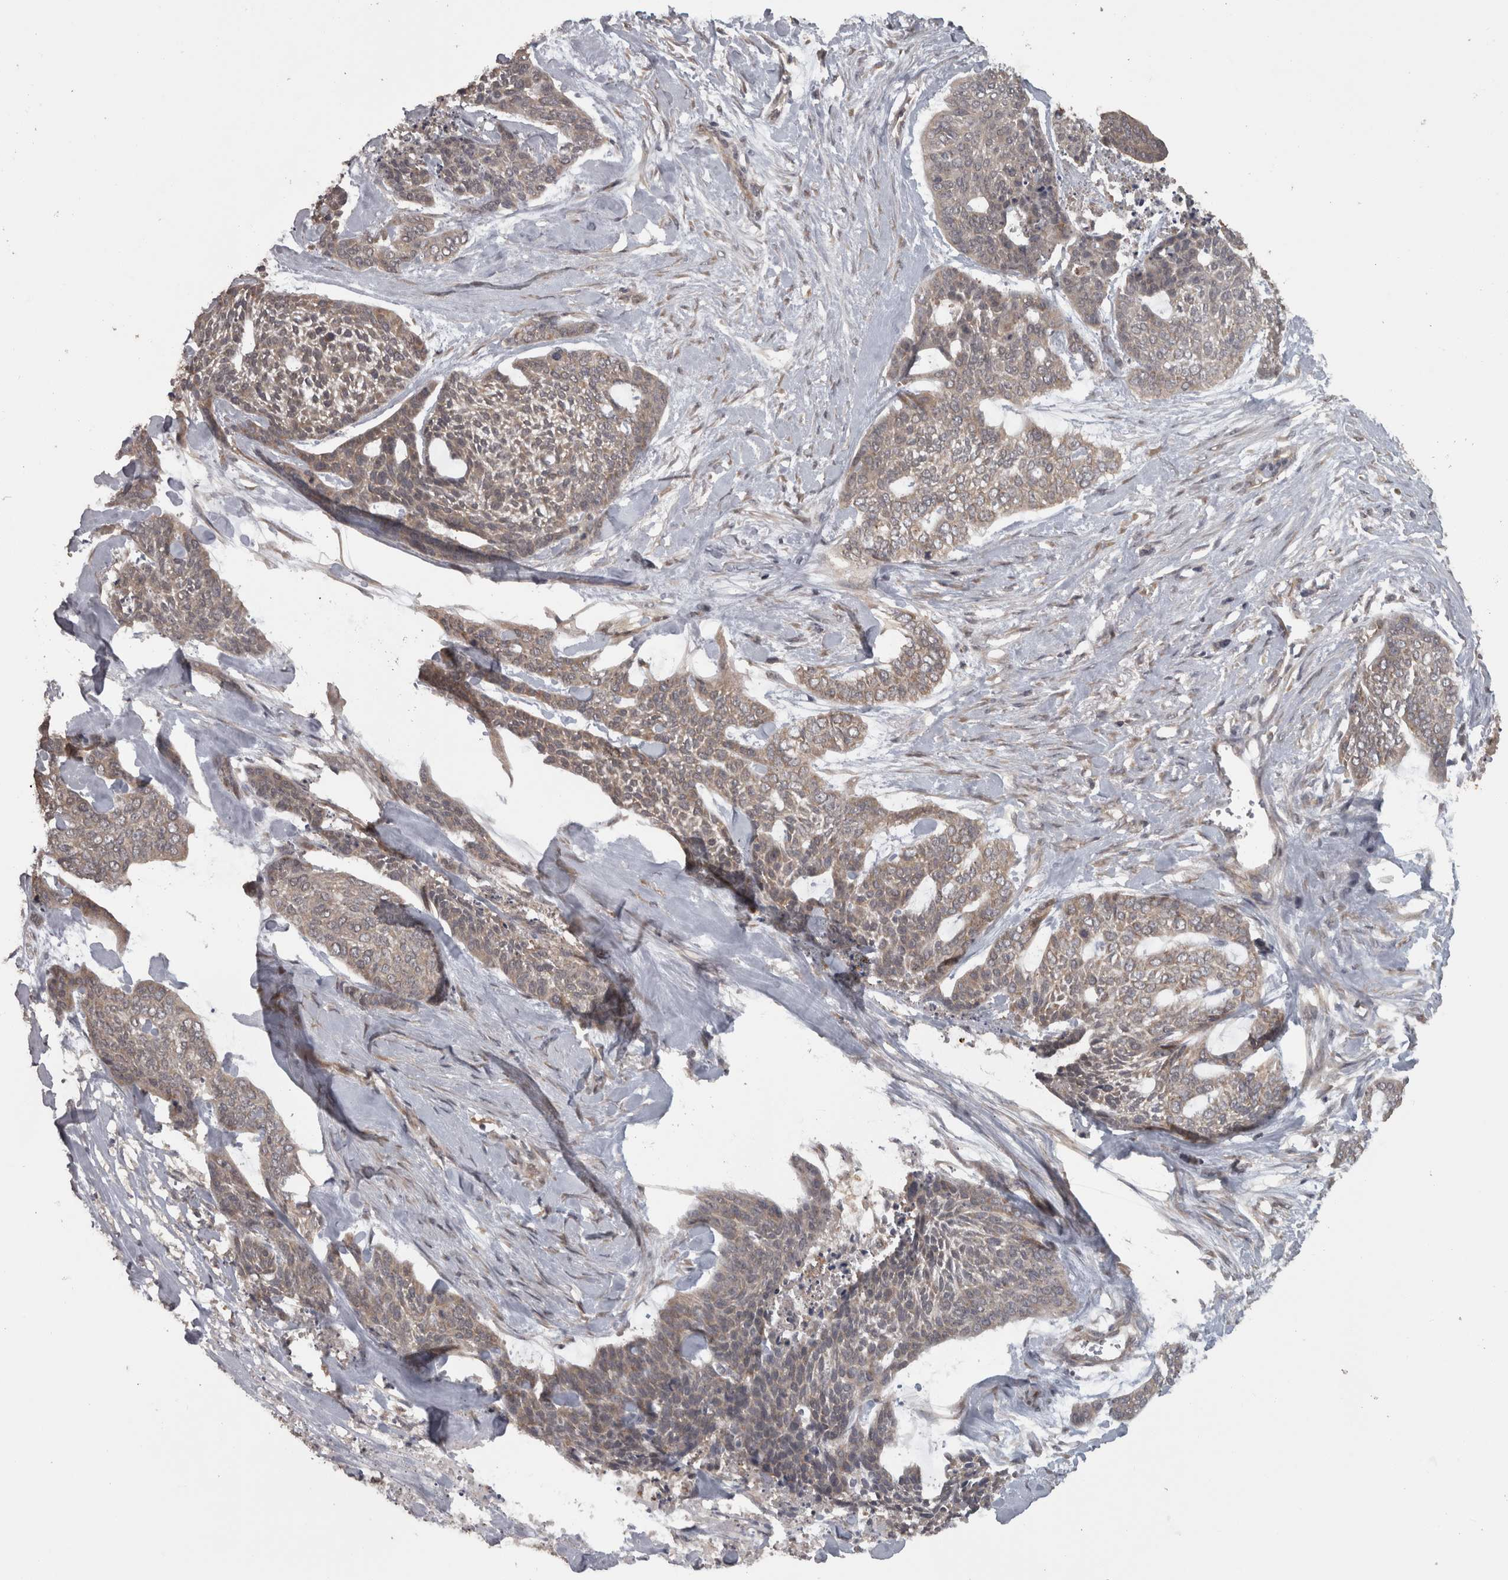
{"staining": {"intensity": "weak", "quantity": "25%-75%", "location": "cytoplasmic/membranous"}, "tissue": "skin cancer", "cell_type": "Tumor cells", "image_type": "cancer", "snomed": [{"axis": "morphology", "description": "Basal cell carcinoma"}, {"axis": "topography", "description": "Skin"}], "caption": "Human skin cancer (basal cell carcinoma) stained with a brown dye displays weak cytoplasmic/membranous positive staining in approximately 25%-75% of tumor cells.", "gene": "MICU3", "patient": {"sex": "female", "age": 64}}